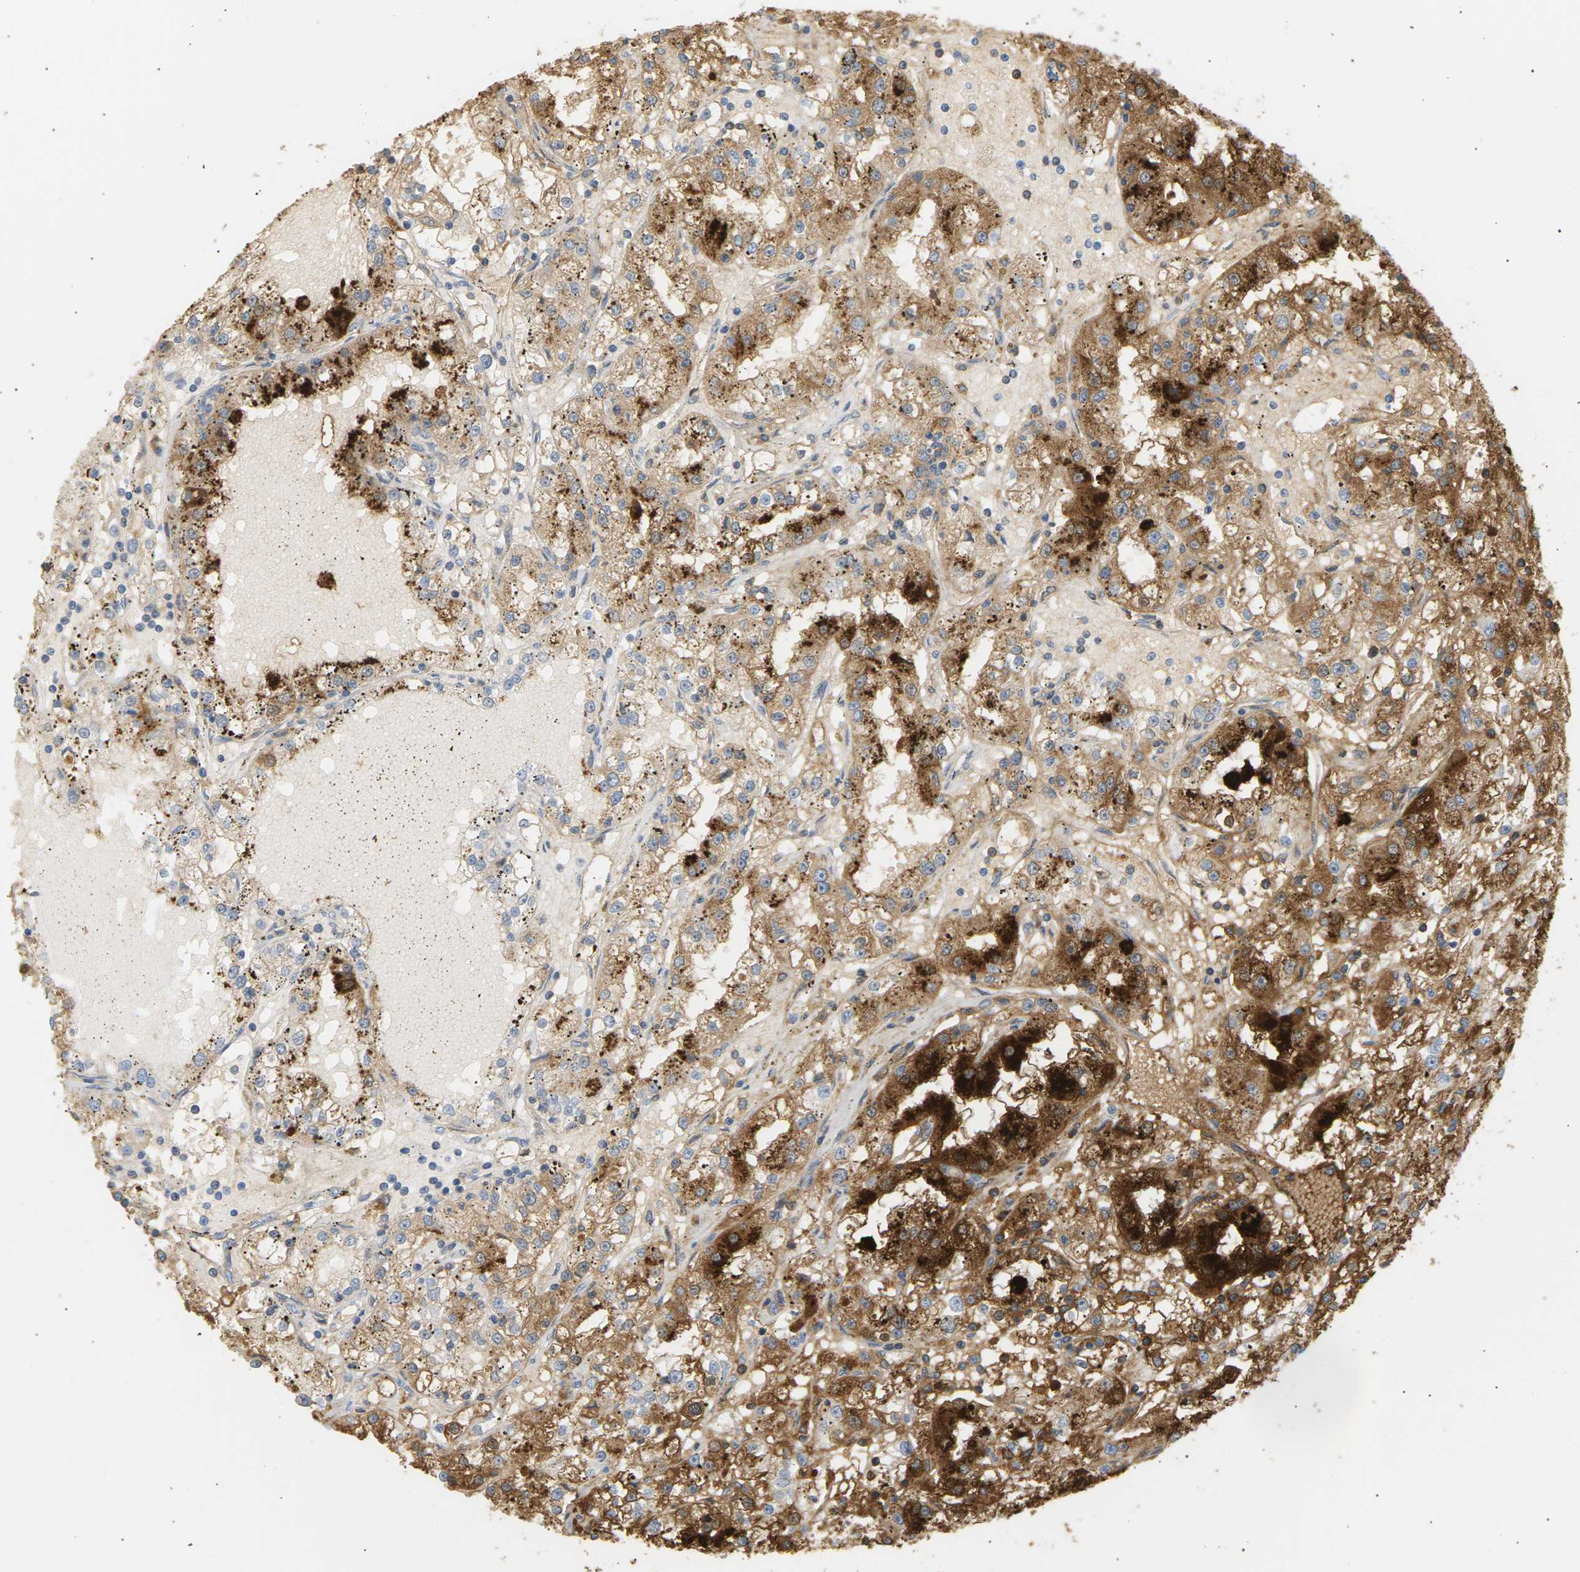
{"staining": {"intensity": "moderate", "quantity": "25%-75%", "location": "cytoplasmic/membranous"}, "tissue": "renal cancer", "cell_type": "Tumor cells", "image_type": "cancer", "snomed": [{"axis": "morphology", "description": "Adenocarcinoma, NOS"}, {"axis": "topography", "description": "Kidney"}], "caption": "Renal adenocarcinoma tissue displays moderate cytoplasmic/membranous positivity in about 25%-75% of tumor cells", "gene": "IGLC3", "patient": {"sex": "male", "age": 56}}